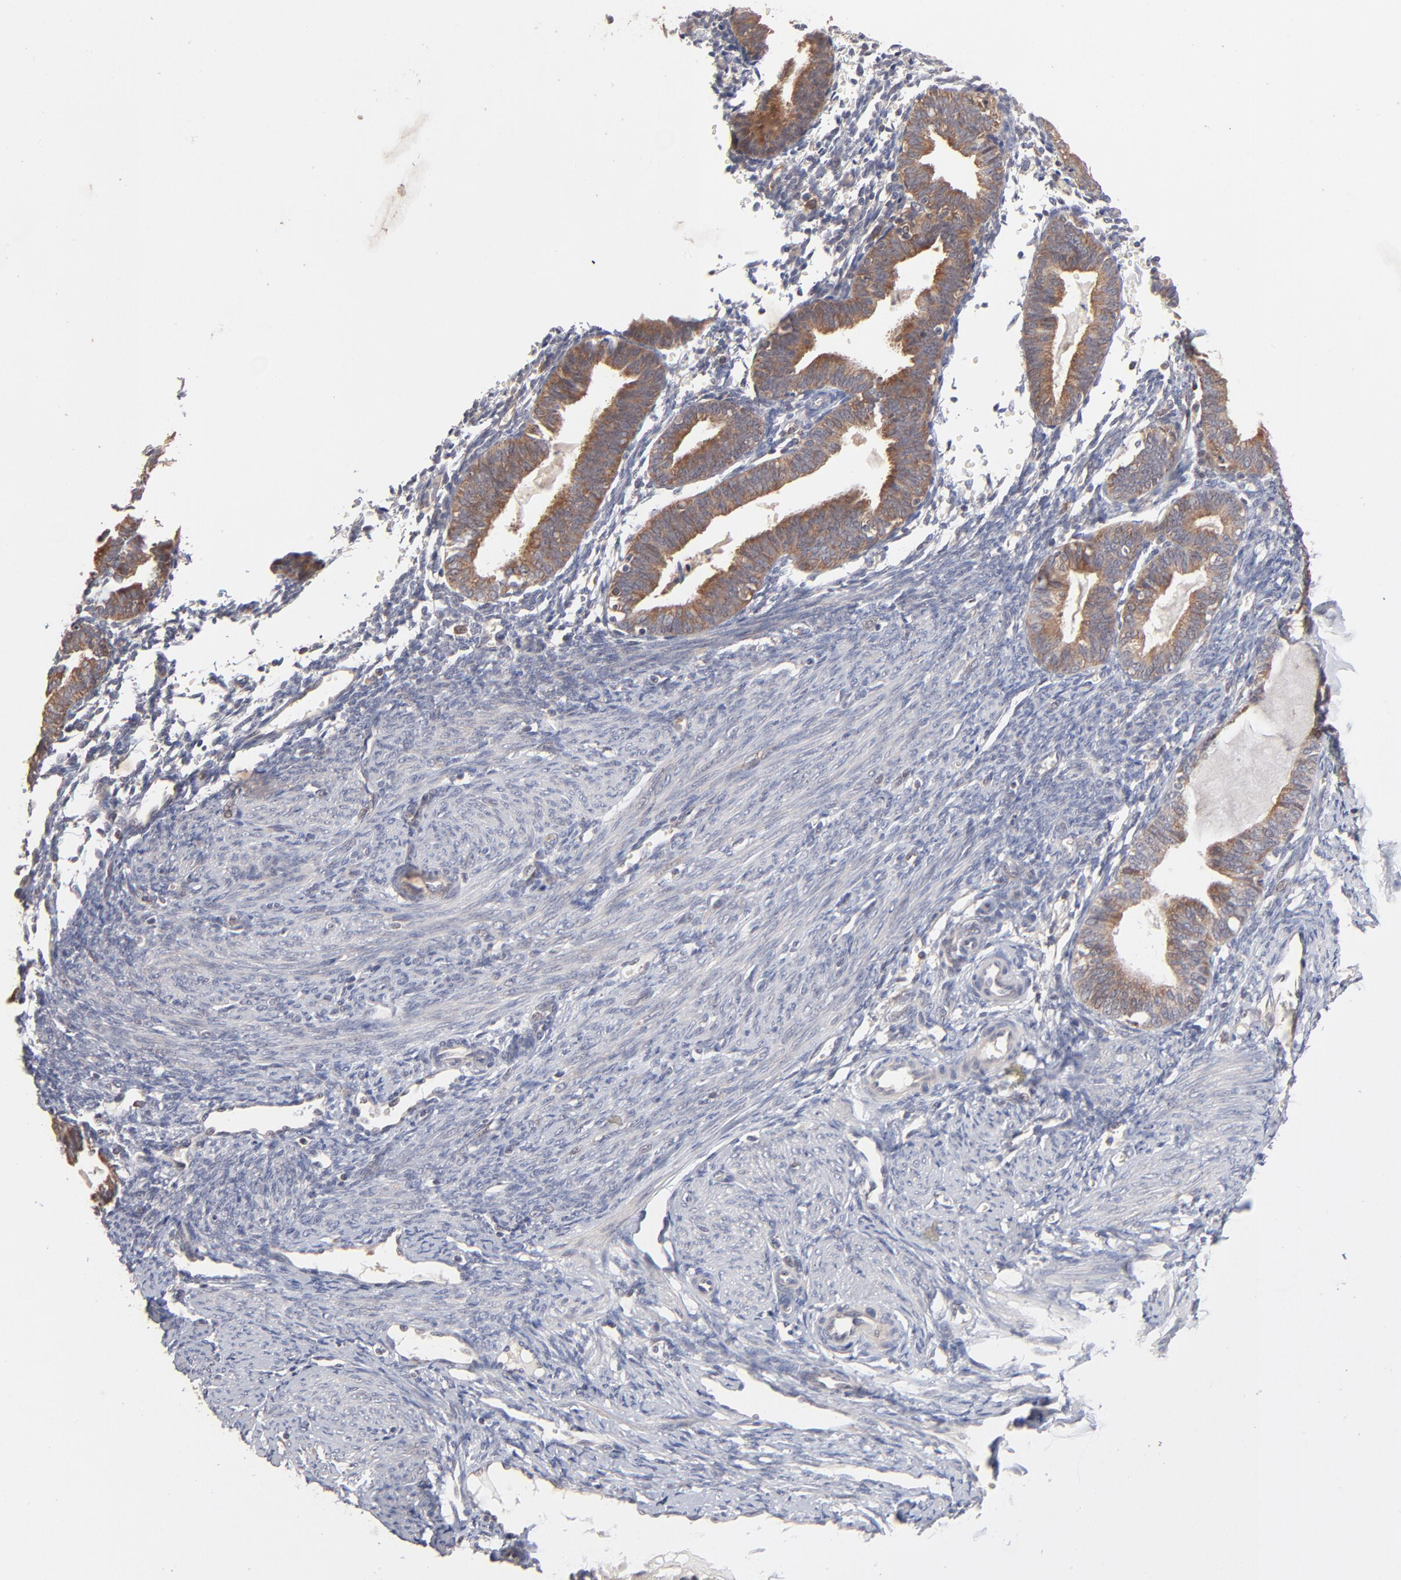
{"staining": {"intensity": "weak", "quantity": "25%-75%", "location": "cytoplasmic/membranous"}, "tissue": "endometrium", "cell_type": "Cells in endometrial stroma", "image_type": "normal", "snomed": [{"axis": "morphology", "description": "Normal tissue, NOS"}, {"axis": "topography", "description": "Endometrium"}], "caption": "Brown immunohistochemical staining in normal human endometrium exhibits weak cytoplasmic/membranous positivity in about 25%-75% of cells in endometrial stroma.", "gene": "IVNS1ABP", "patient": {"sex": "female", "age": 61}}